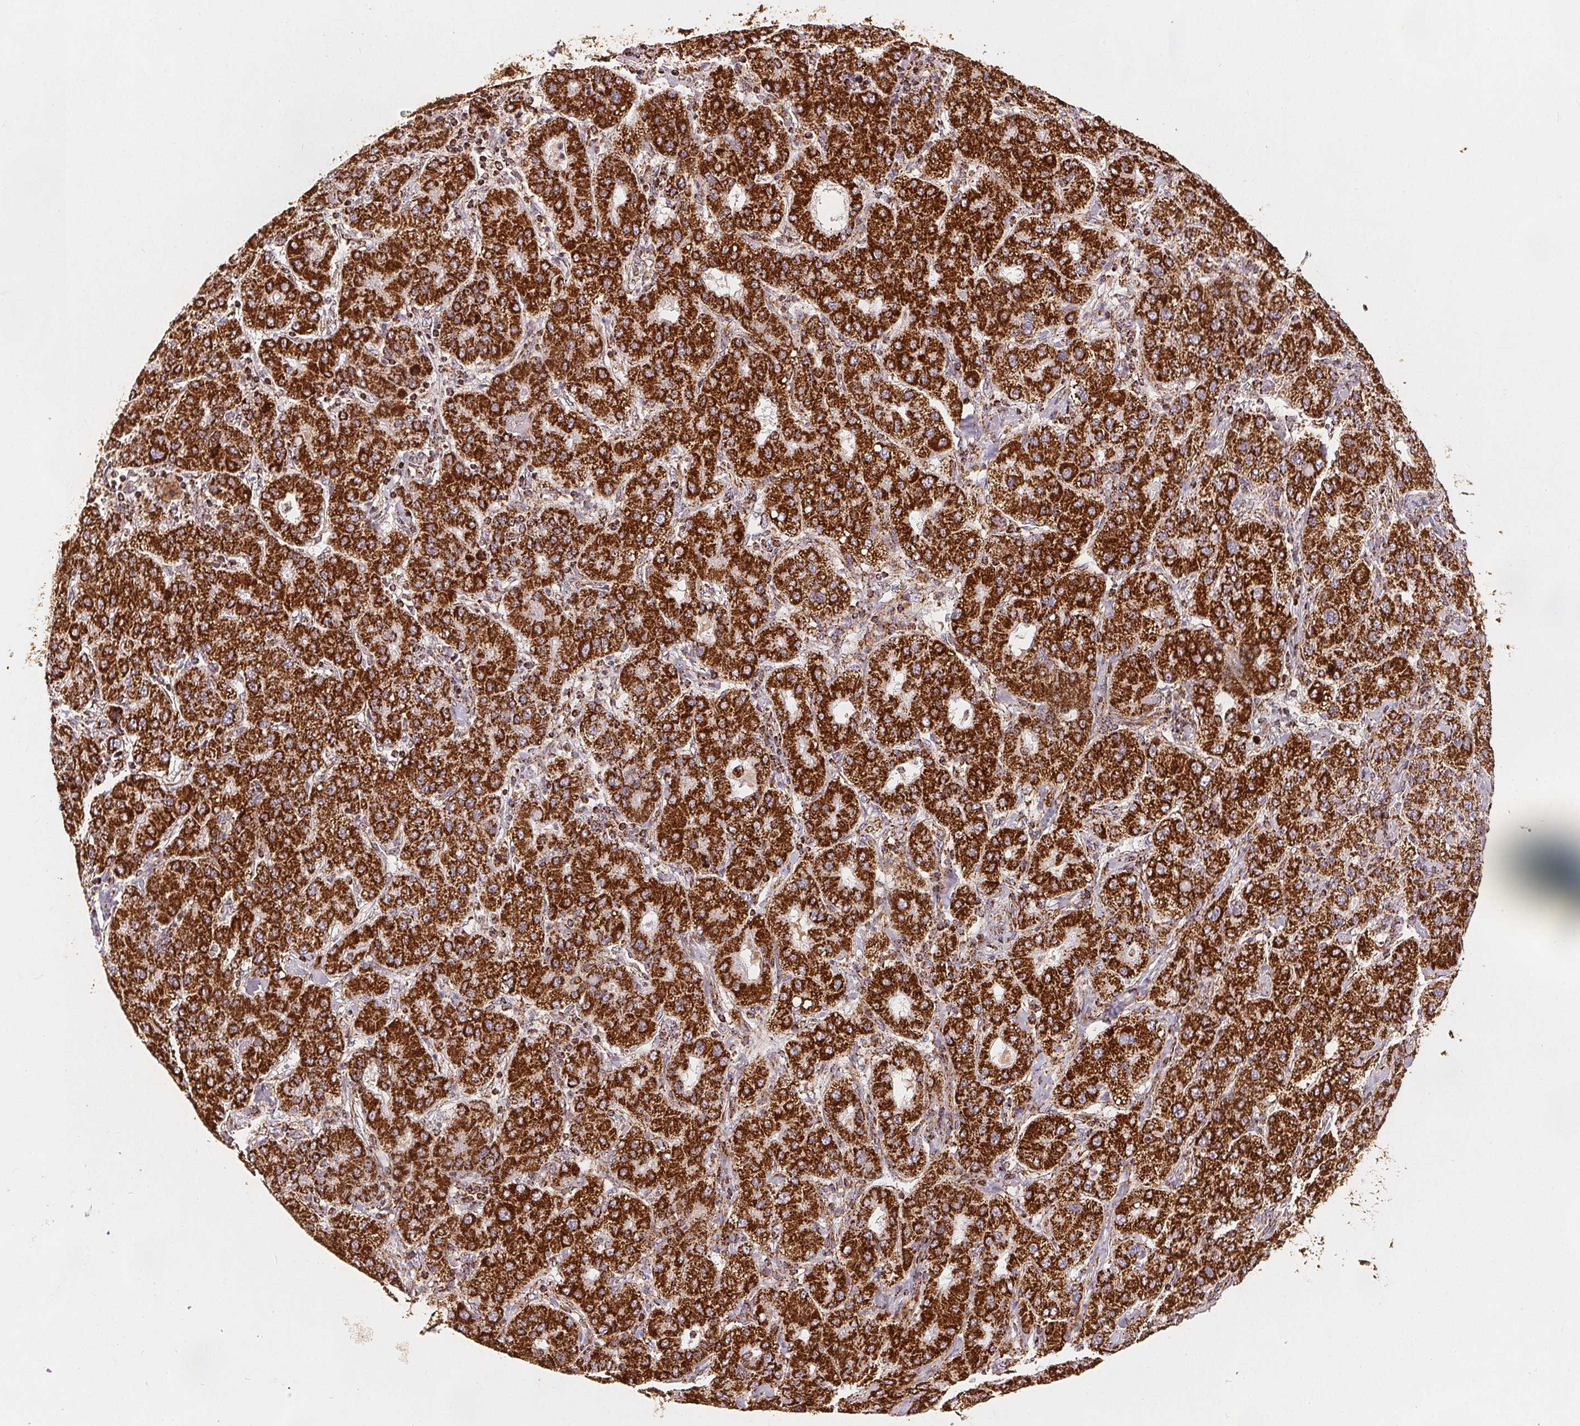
{"staining": {"intensity": "strong", "quantity": ">75%", "location": "cytoplasmic/membranous"}, "tissue": "liver cancer", "cell_type": "Tumor cells", "image_type": "cancer", "snomed": [{"axis": "morphology", "description": "Carcinoma, Hepatocellular, NOS"}, {"axis": "topography", "description": "Liver"}], "caption": "Immunohistochemical staining of human liver hepatocellular carcinoma displays high levels of strong cytoplasmic/membranous positivity in approximately >75% of tumor cells. Immunohistochemistry stains the protein of interest in brown and the nuclei are stained blue.", "gene": "SDHB", "patient": {"sex": "male", "age": 65}}